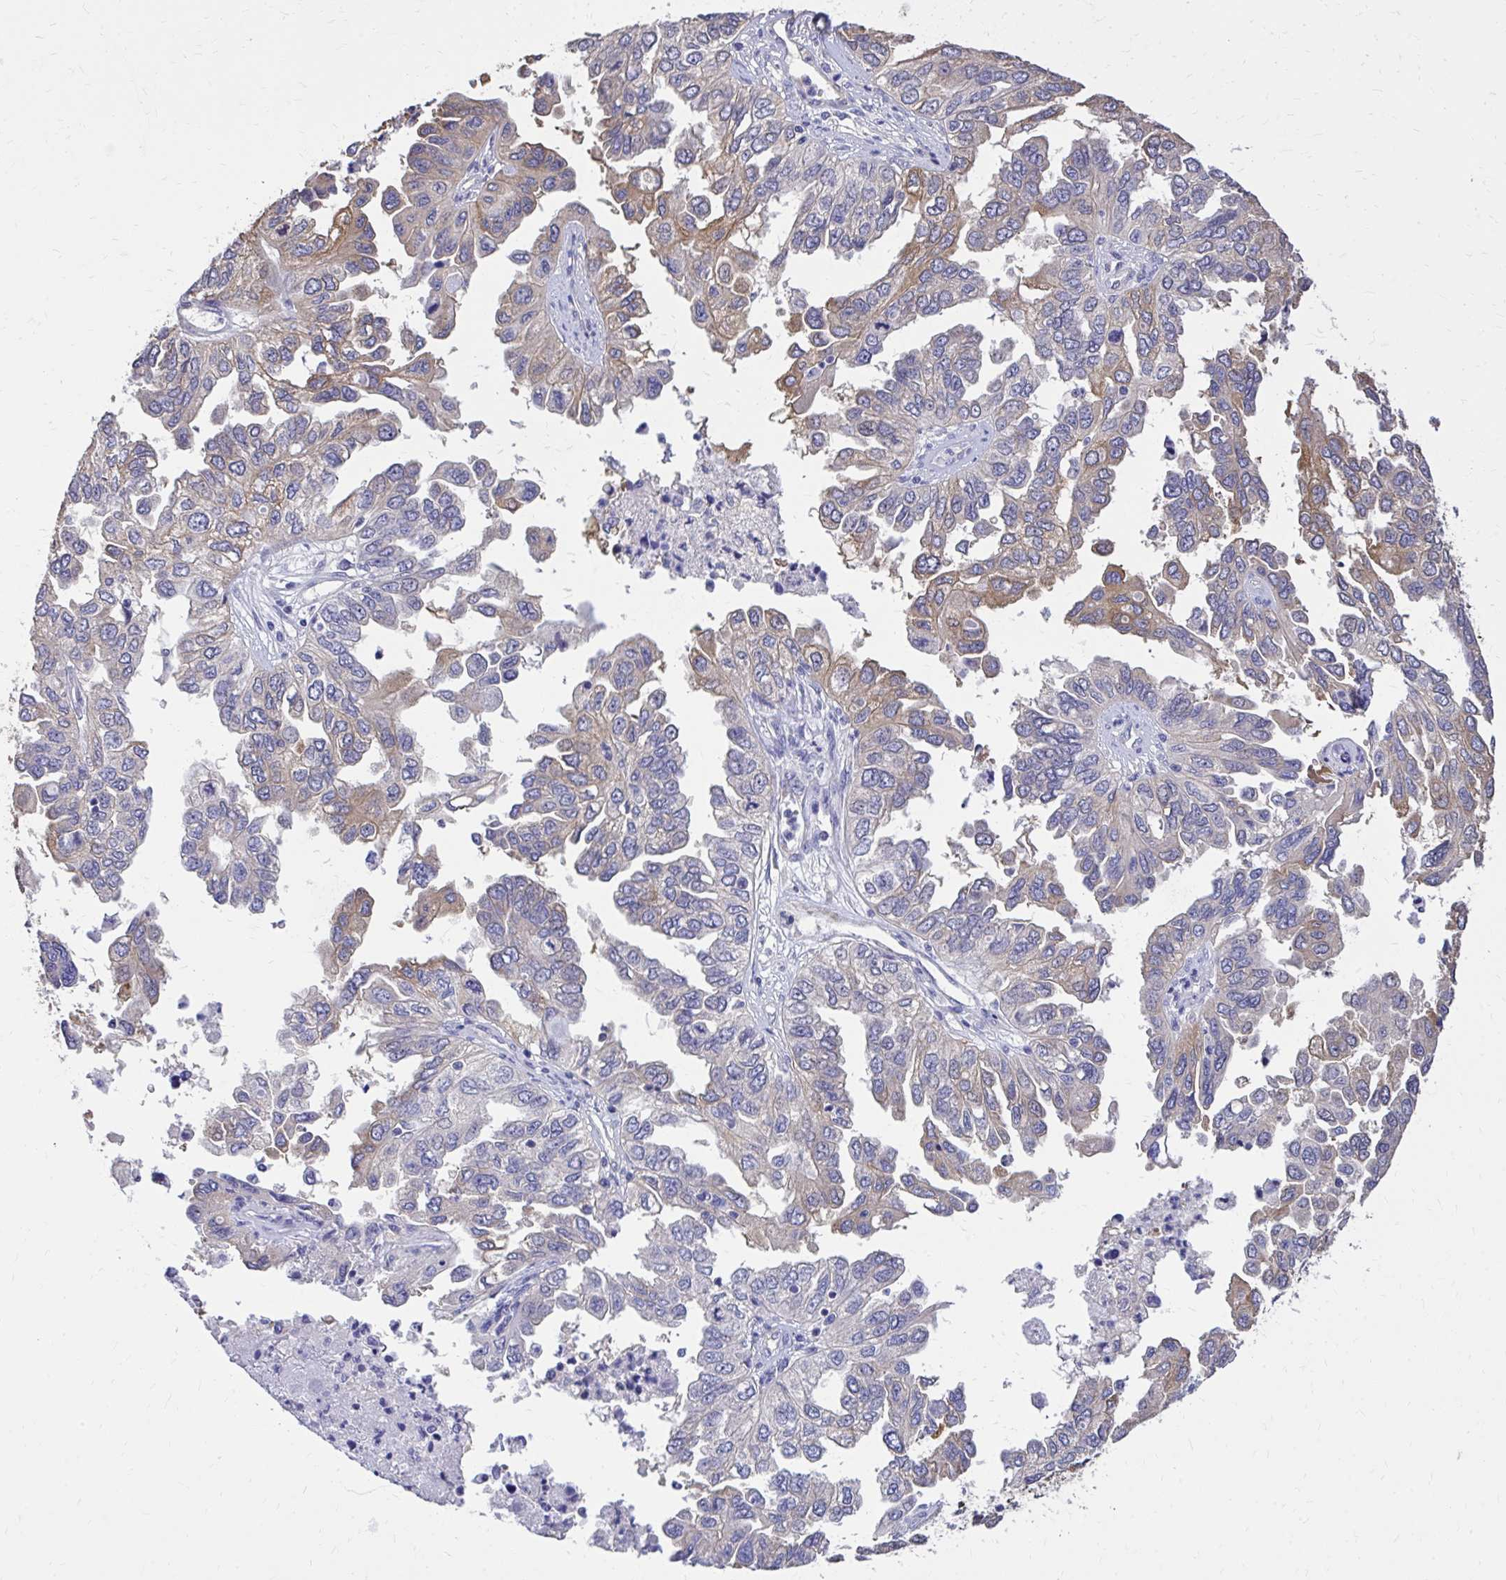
{"staining": {"intensity": "moderate", "quantity": "<25%", "location": "cytoplasmic/membranous"}, "tissue": "ovarian cancer", "cell_type": "Tumor cells", "image_type": "cancer", "snomed": [{"axis": "morphology", "description": "Cystadenocarcinoma, serous, NOS"}, {"axis": "topography", "description": "Ovary"}], "caption": "The micrograph exhibits immunohistochemical staining of ovarian cancer (serous cystadenocarcinoma). There is moderate cytoplasmic/membranous staining is appreciated in about <25% of tumor cells.", "gene": "EPB41L1", "patient": {"sex": "female", "age": 53}}